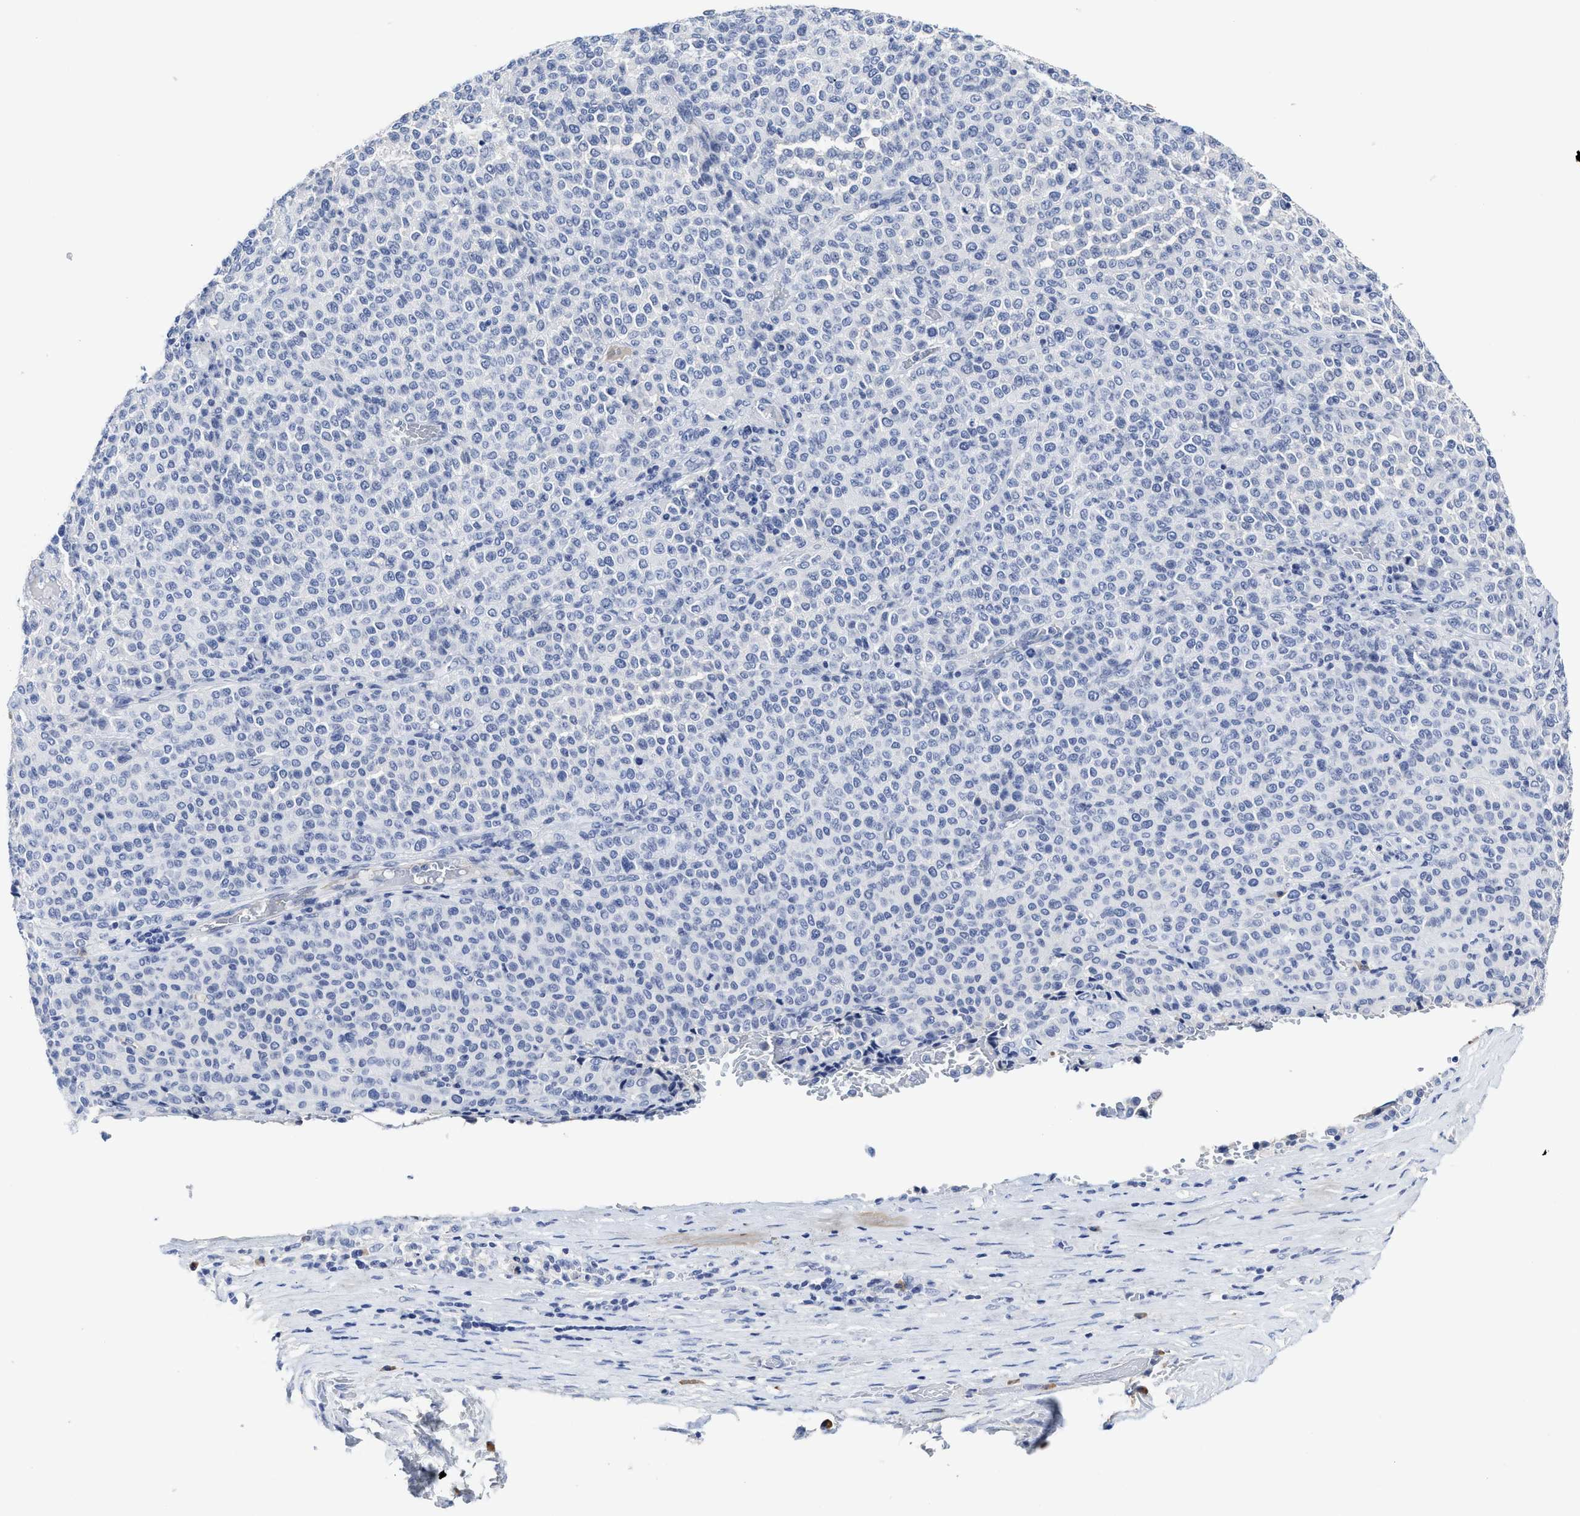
{"staining": {"intensity": "negative", "quantity": "none", "location": "none"}, "tissue": "melanoma", "cell_type": "Tumor cells", "image_type": "cancer", "snomed": [{"axis": "morphology", "description": "Malignant melanoma, Metastatic site"}, {"axis": "topography", "description": "Pancreas"}], "caption": "Human malignant melanoma (metastatic site) stained for a protein using immunohistochemistry (IHC) reveals no expression in tumor cells.", "gene": "C2", "patient": {"sex": "female", "age": 30}}